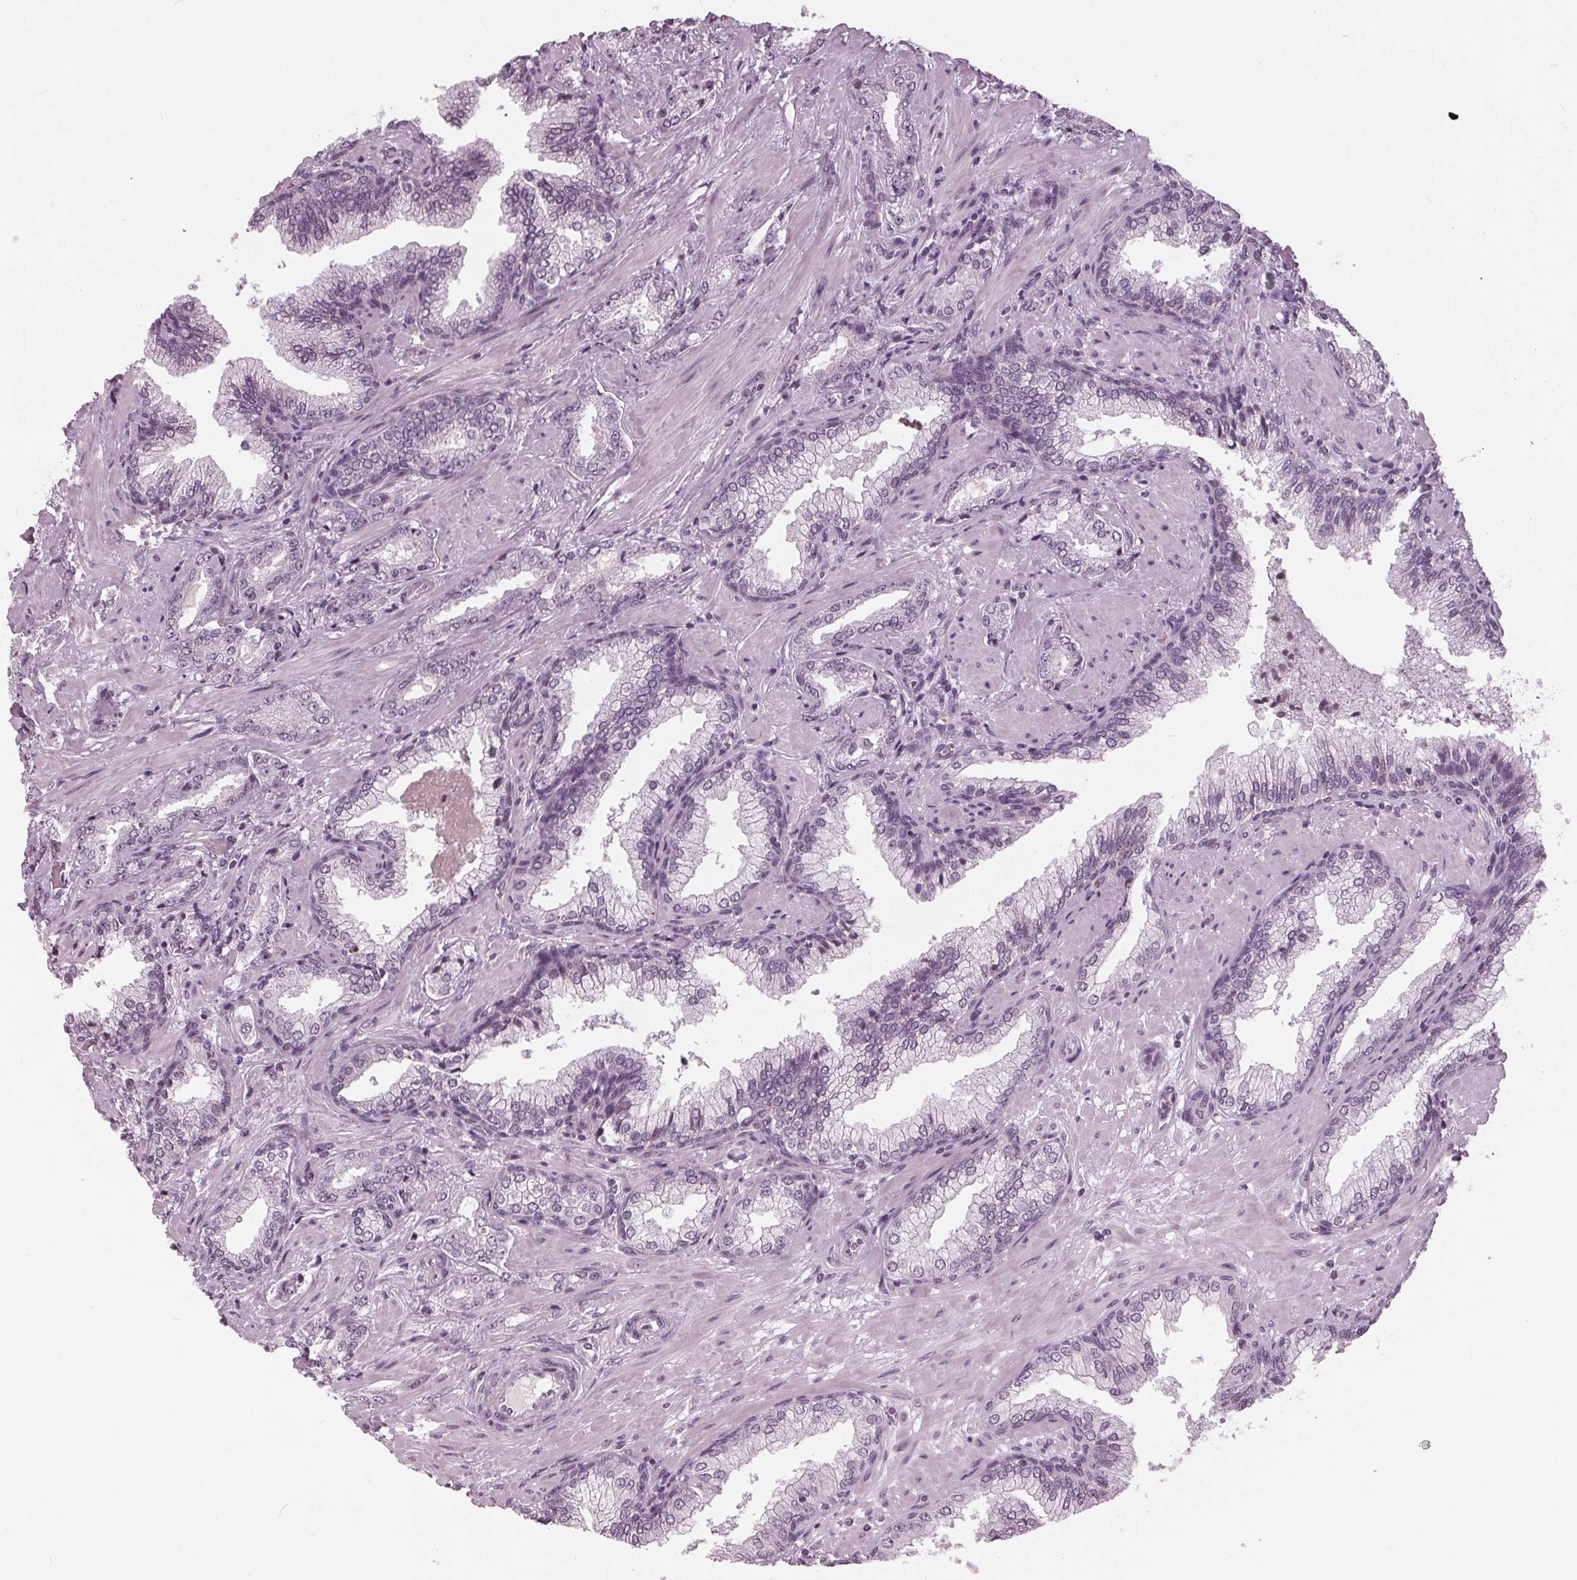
{"staining": {"intensity": "negative", "quantity": "none", "location": "none"}, "tissue": "prostate cancer", "cell_type": "Tumor cells", "image_type": "cancer", "snomed": [{"axis": "morphology", "description": "Adenocarcinoma, Low grade"}, {"axis": "topography", "description": "Prostate"}], "caption": "Immunohistochemical staining of human prostate cancer exhibits no significant positivity in tumor cells.", "gene": "SLC9A4", "patient": {"sex": "male", "age": 61}}